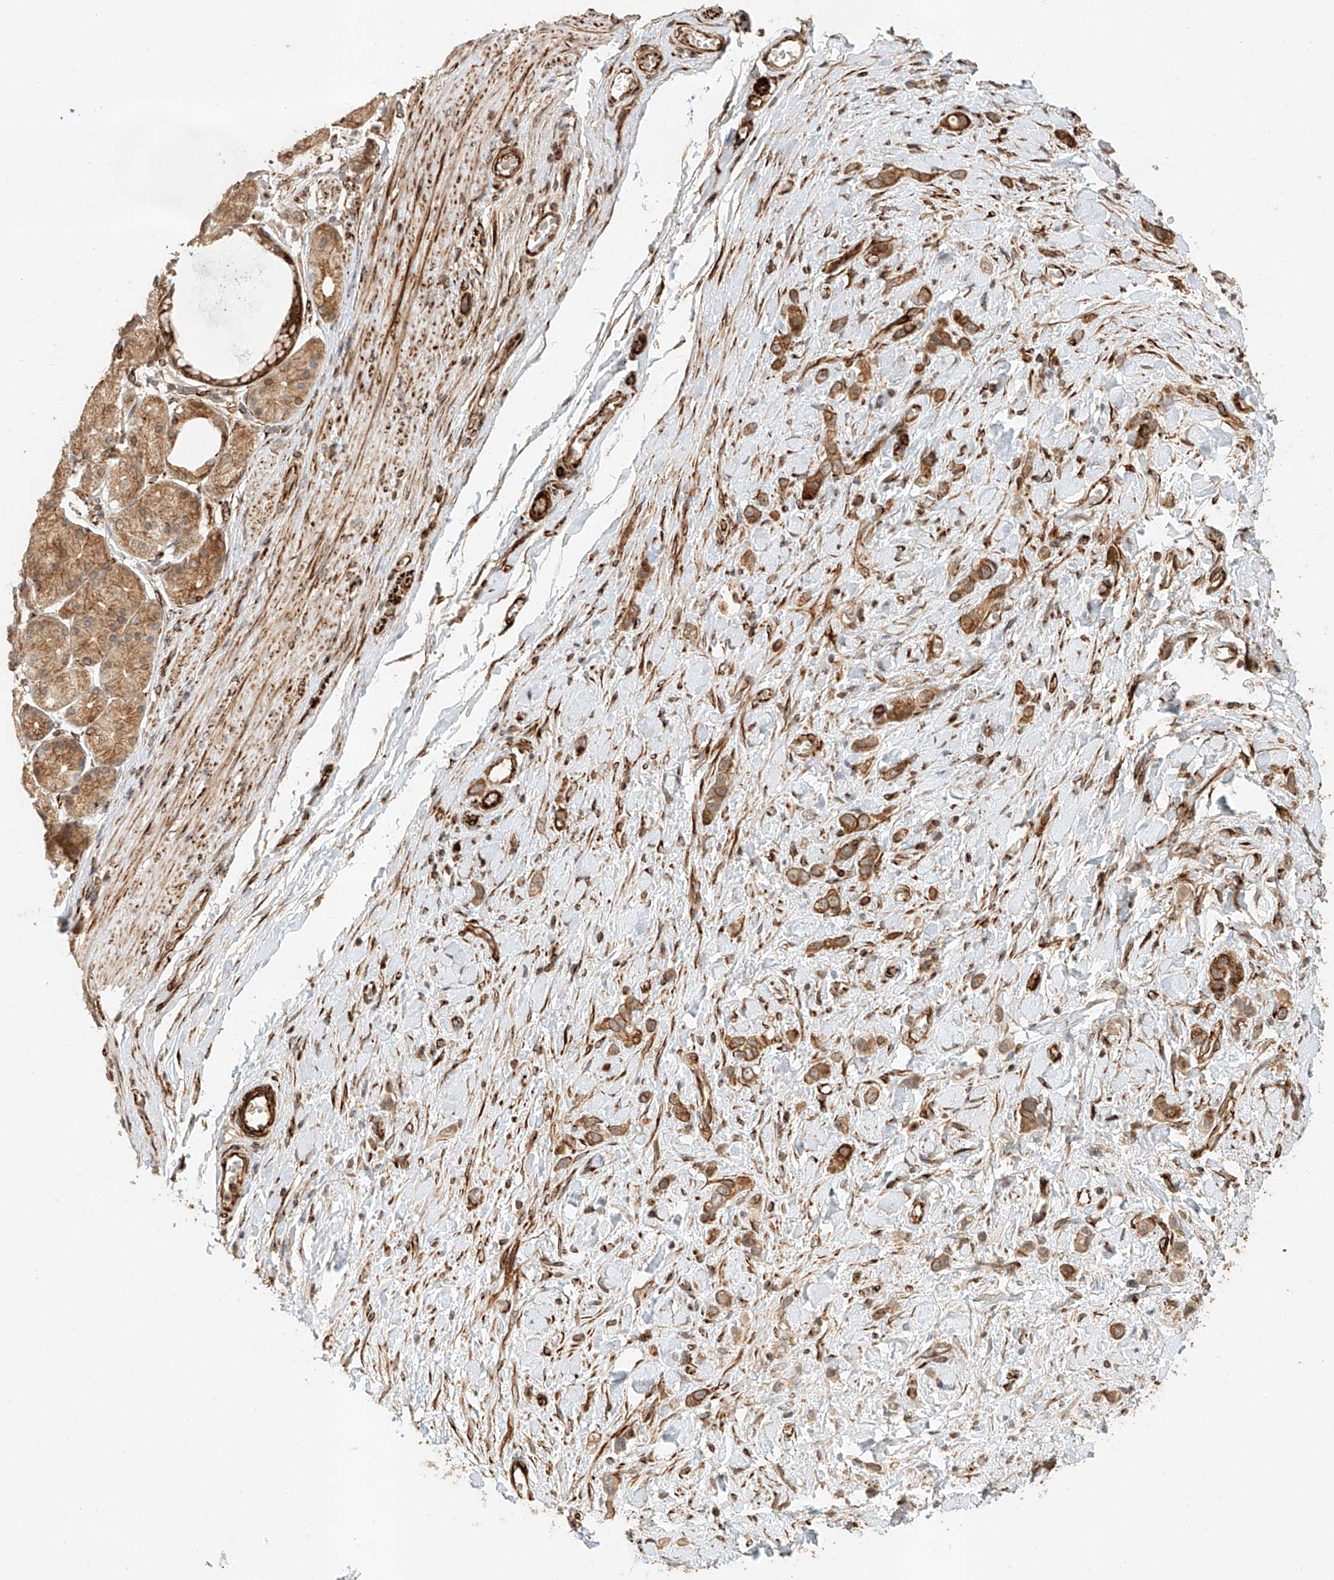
{"staining": {"intensity": "moderate", "quantity": ">75%", "location": "cytoplasmic/membranous"}, "tissue": "stomach cancer", "cell_type": "Tumor cells", "image_type": "cancer", "snomed": [{"axis": "morphology", "description": "Adenocarcinoma, NOS"}, {"axis": "topography", "description": "Stomach"}], "caption": "Adenocarcinoma (stomach) was stained to show a protein in brown. There is medium levels of moderate cytoplasmic/membranous positivity in approximately >75% of tumor cells.", "gene": "NAP1L1", "patient": {"sex": "female", "age": 65}}